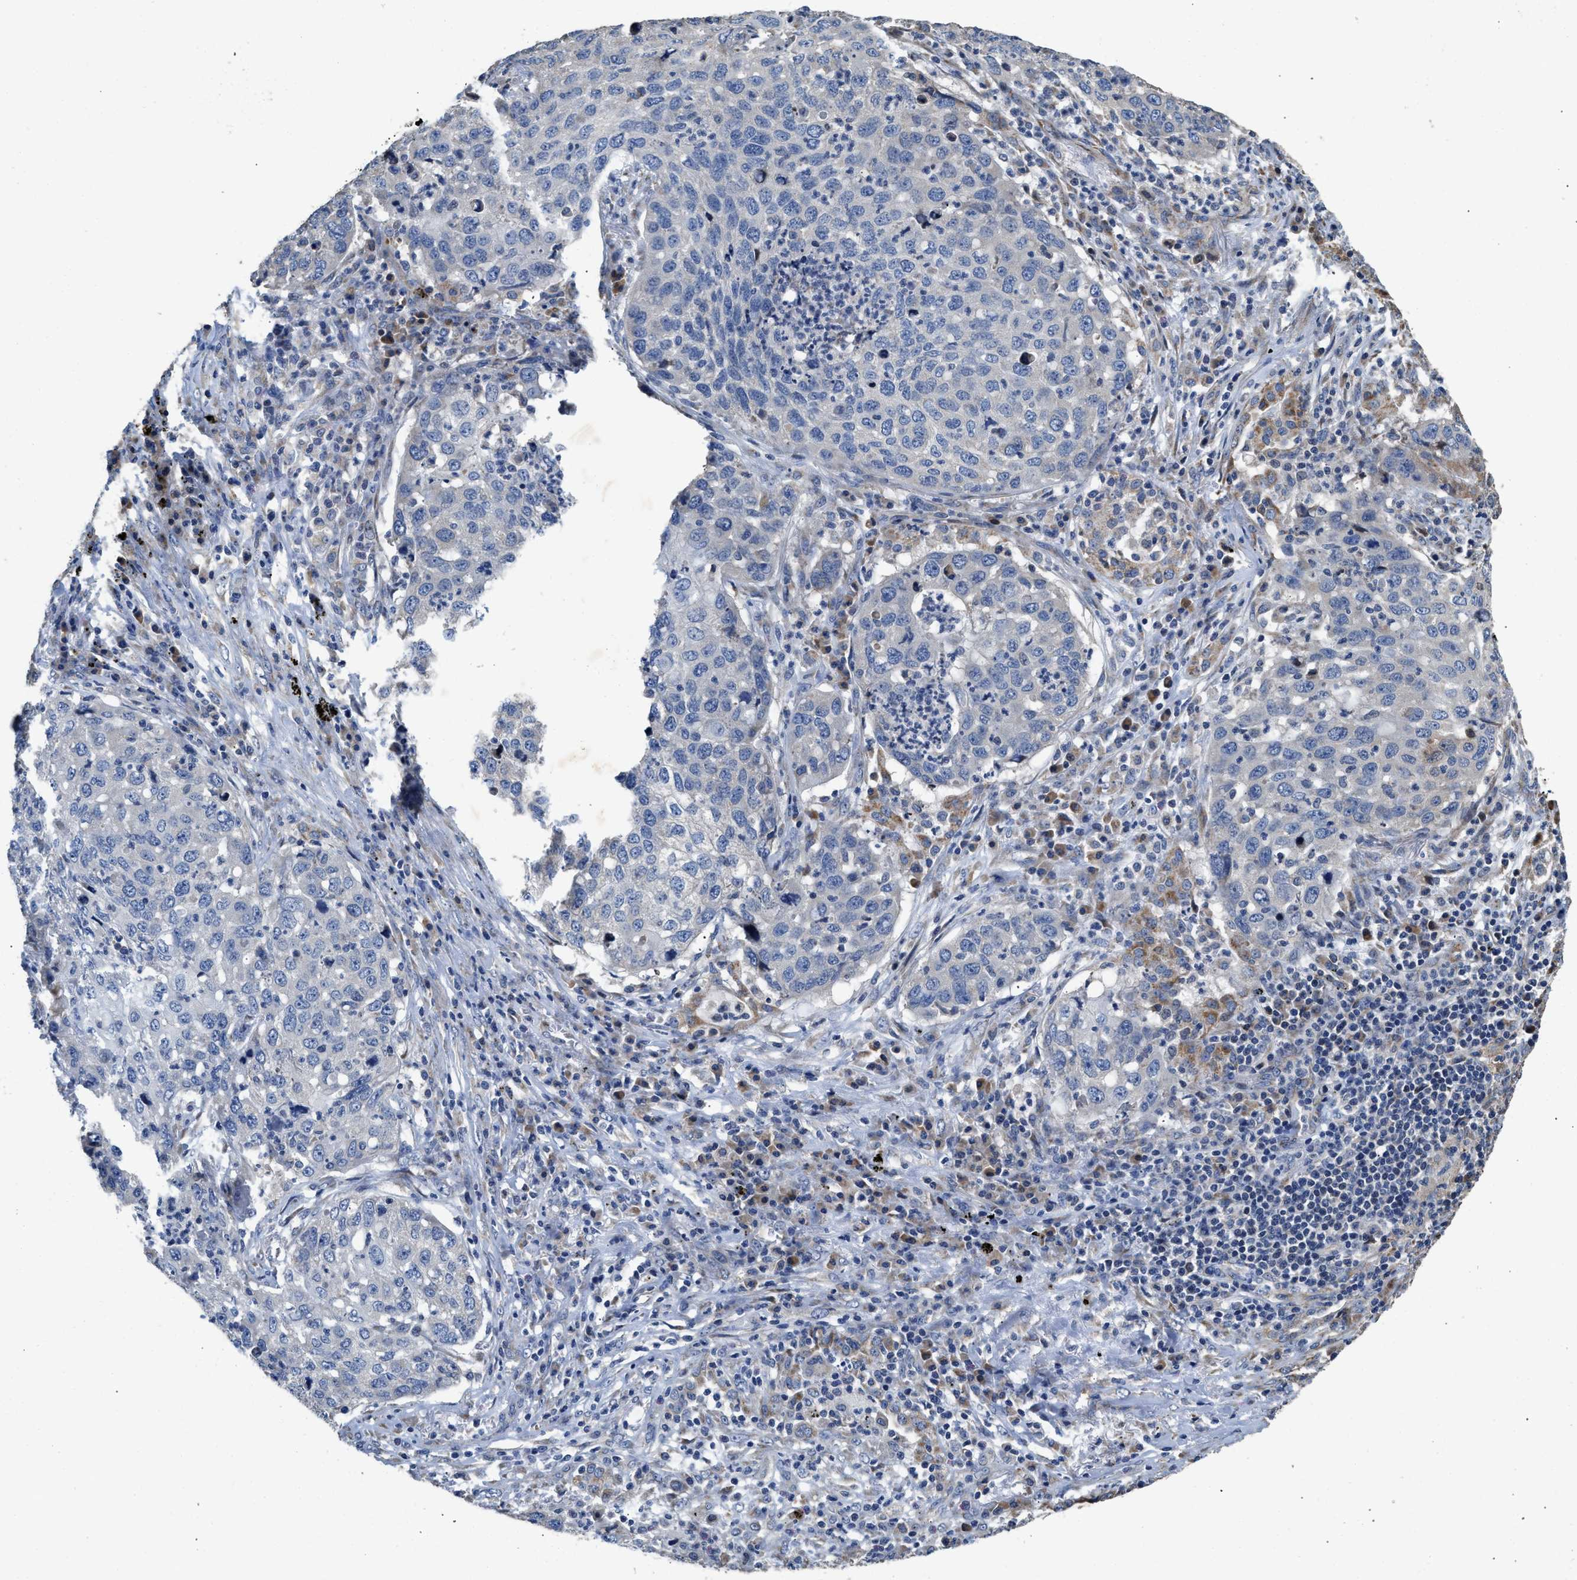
{"staining": {"intensity": "negative", "quantity": "none", "location": "none"}, "tissue": "lung cancer", "cell_type": "Tumor cells", "image_type": "cancer", "snomed": [{"axis": "morphology", "description": "Squamous cell carcinoma, NOS"}, {"axis": "topography", "description": "Lung"}], "caption": "Immunohistochemical staining of human squamous cell carcinoma (lung) displays no significant expression in tumor cells.", "gene": "TMEM150A", "patient": {"sex": "female", "age": 63}}